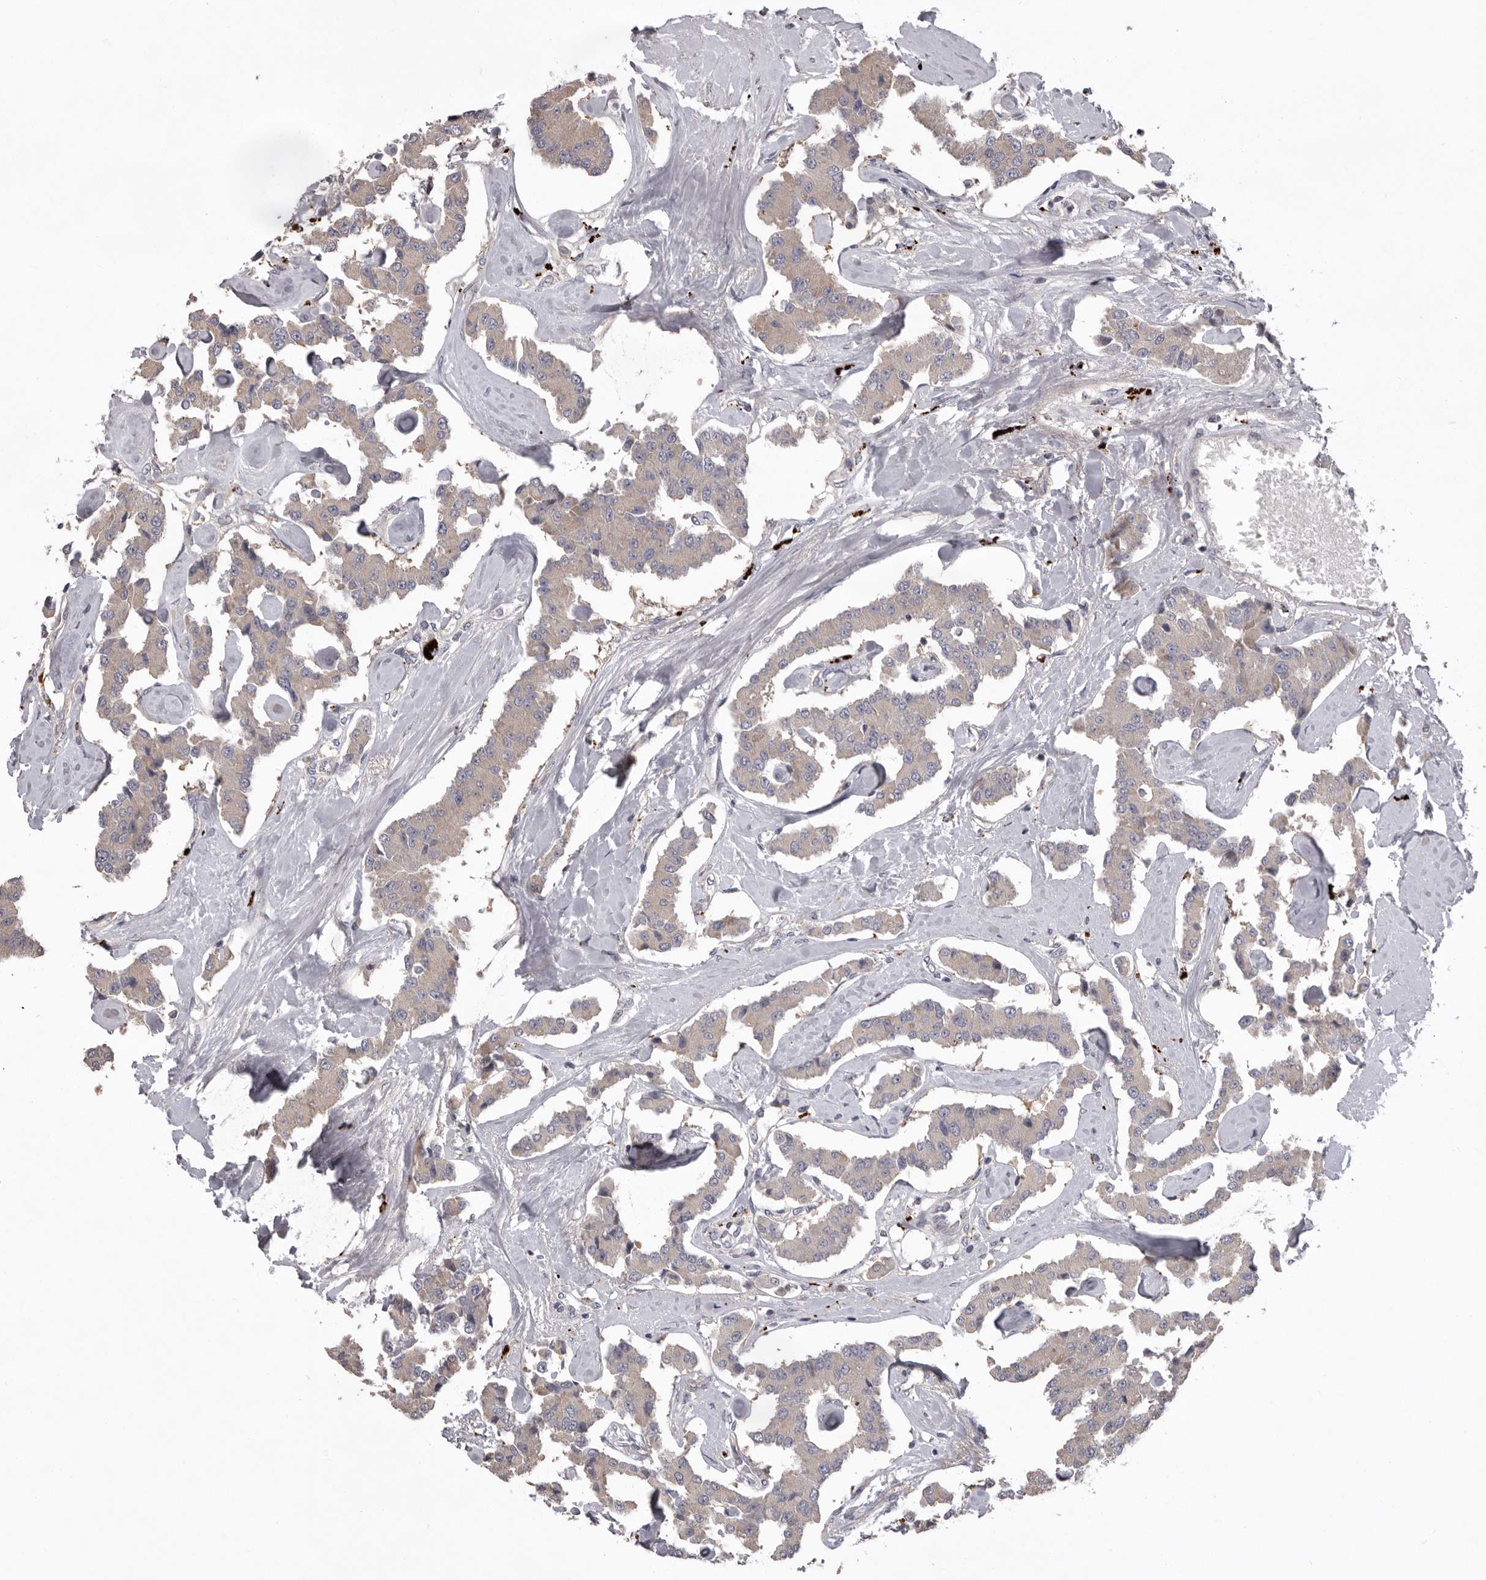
{"staining": {"intensity": "negative", "quantity": "none", "location": "none"}, "tissue": "carcinoid", "cell_type": "Tumor cells", "image_type": "cancer", "snomed": [{"axis": "morphology", "description": "Carcinoid, malignant, NOS"}, {"axis": "topography", "description": "Pancreas"}], "caption": "Immunohistochemistry of human carcinoid (malignant) reveals no positivity in tumor cells.", "gene": "WDR47", "patient": {"sex": "male", "age": 41}}